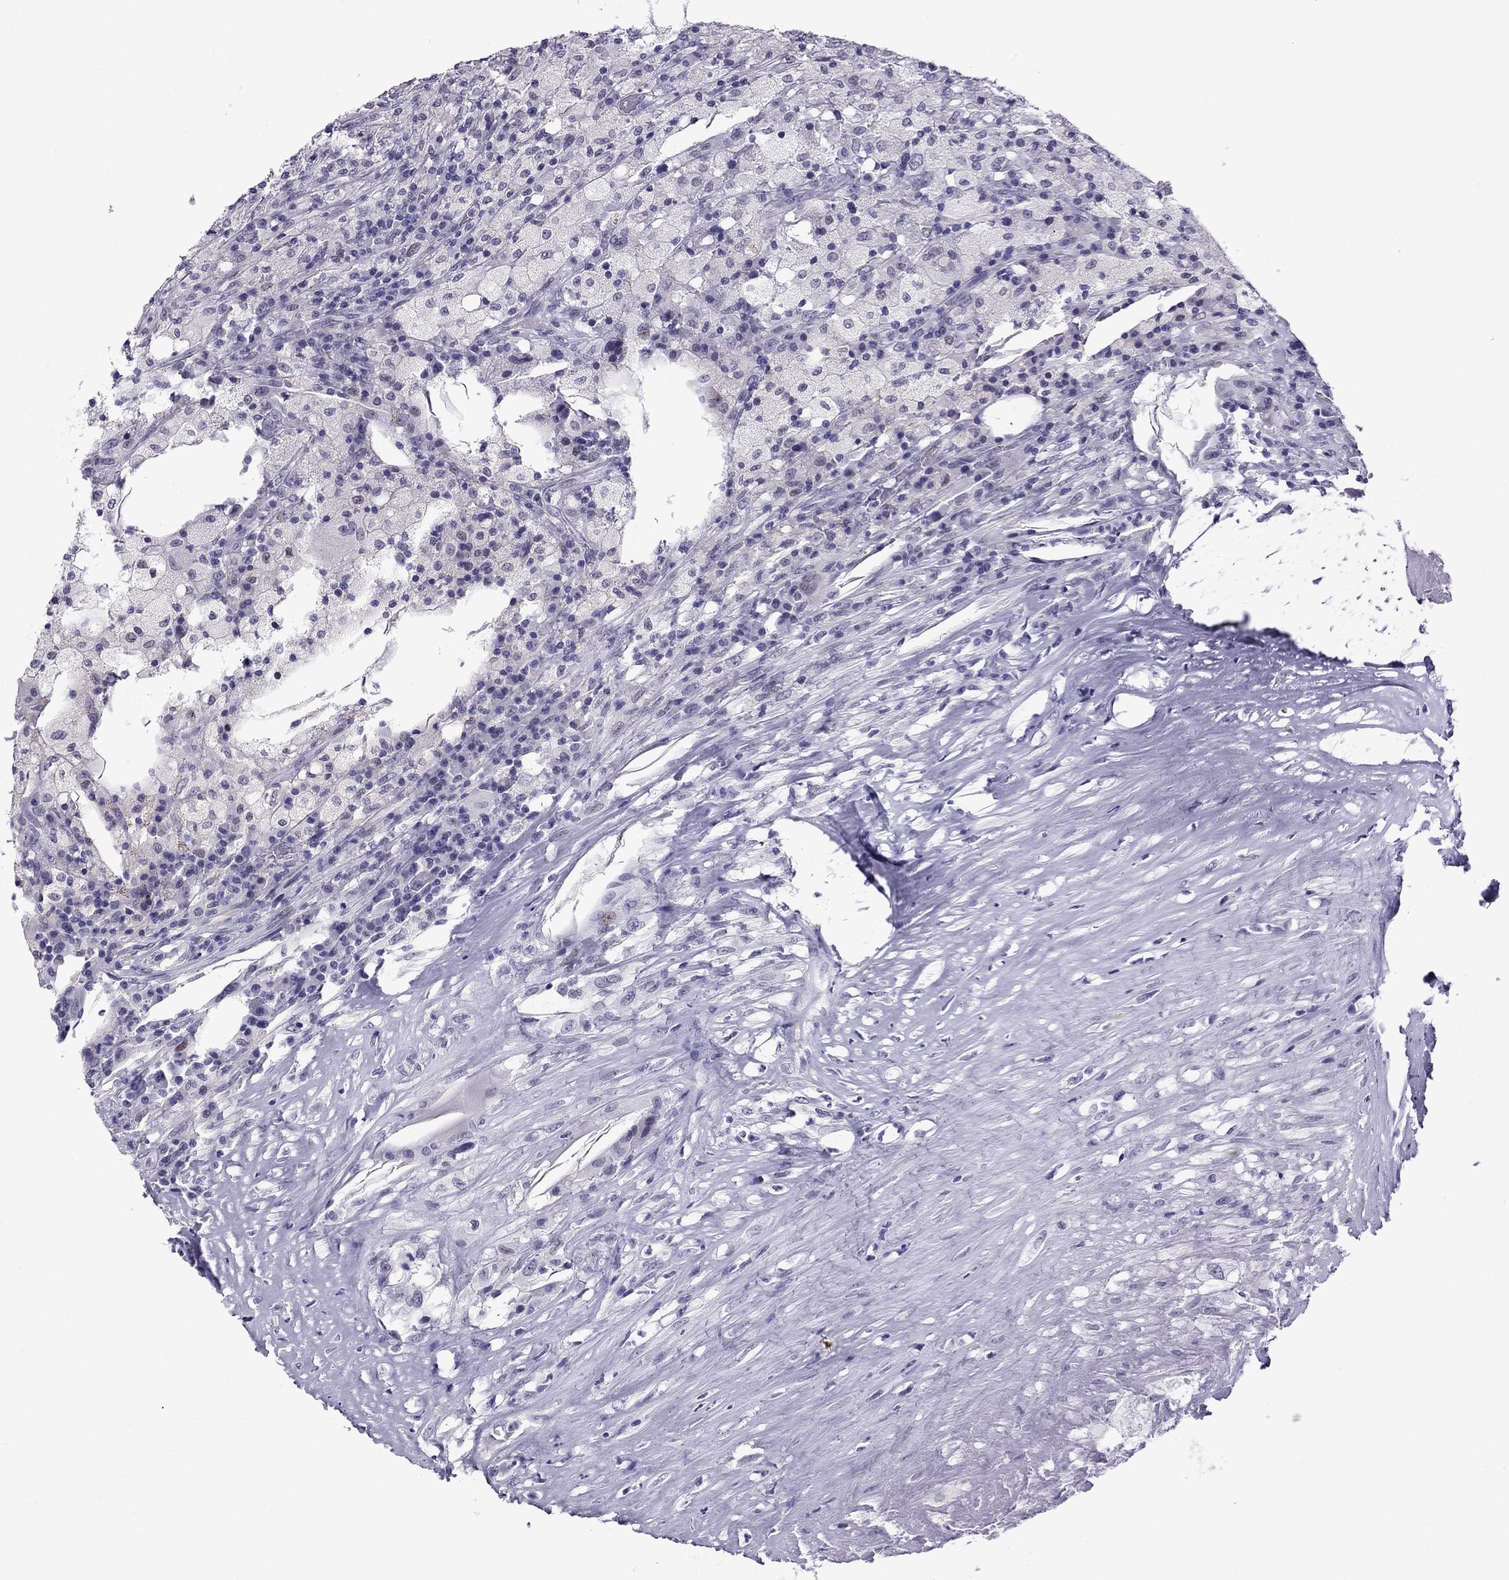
{"staining": {"intensity": "negative", "quantity": "none", "location": "none"}, "tissue": "testis cancer", "cell_type": "Tumor cells", "image_type": "cancer", "snomed": [{"axis": "morphology", "description": "Necrosis, NOS"}, {"axis": "morphology", "description": "Carcinoma, Embryonal, NOS"}, {"axis": "topography", "description": "Testis"}], "caption": "Micrograph shows no protein expression in tumor cells of testis cancer tissue. Brightfield microscopy of immunohistochemistry stained with DAB (brown) and hematoxylin (blue), captured at high magnification.", "gene": "MYLK3", "patient": {"sex": "male", "age": 19}}